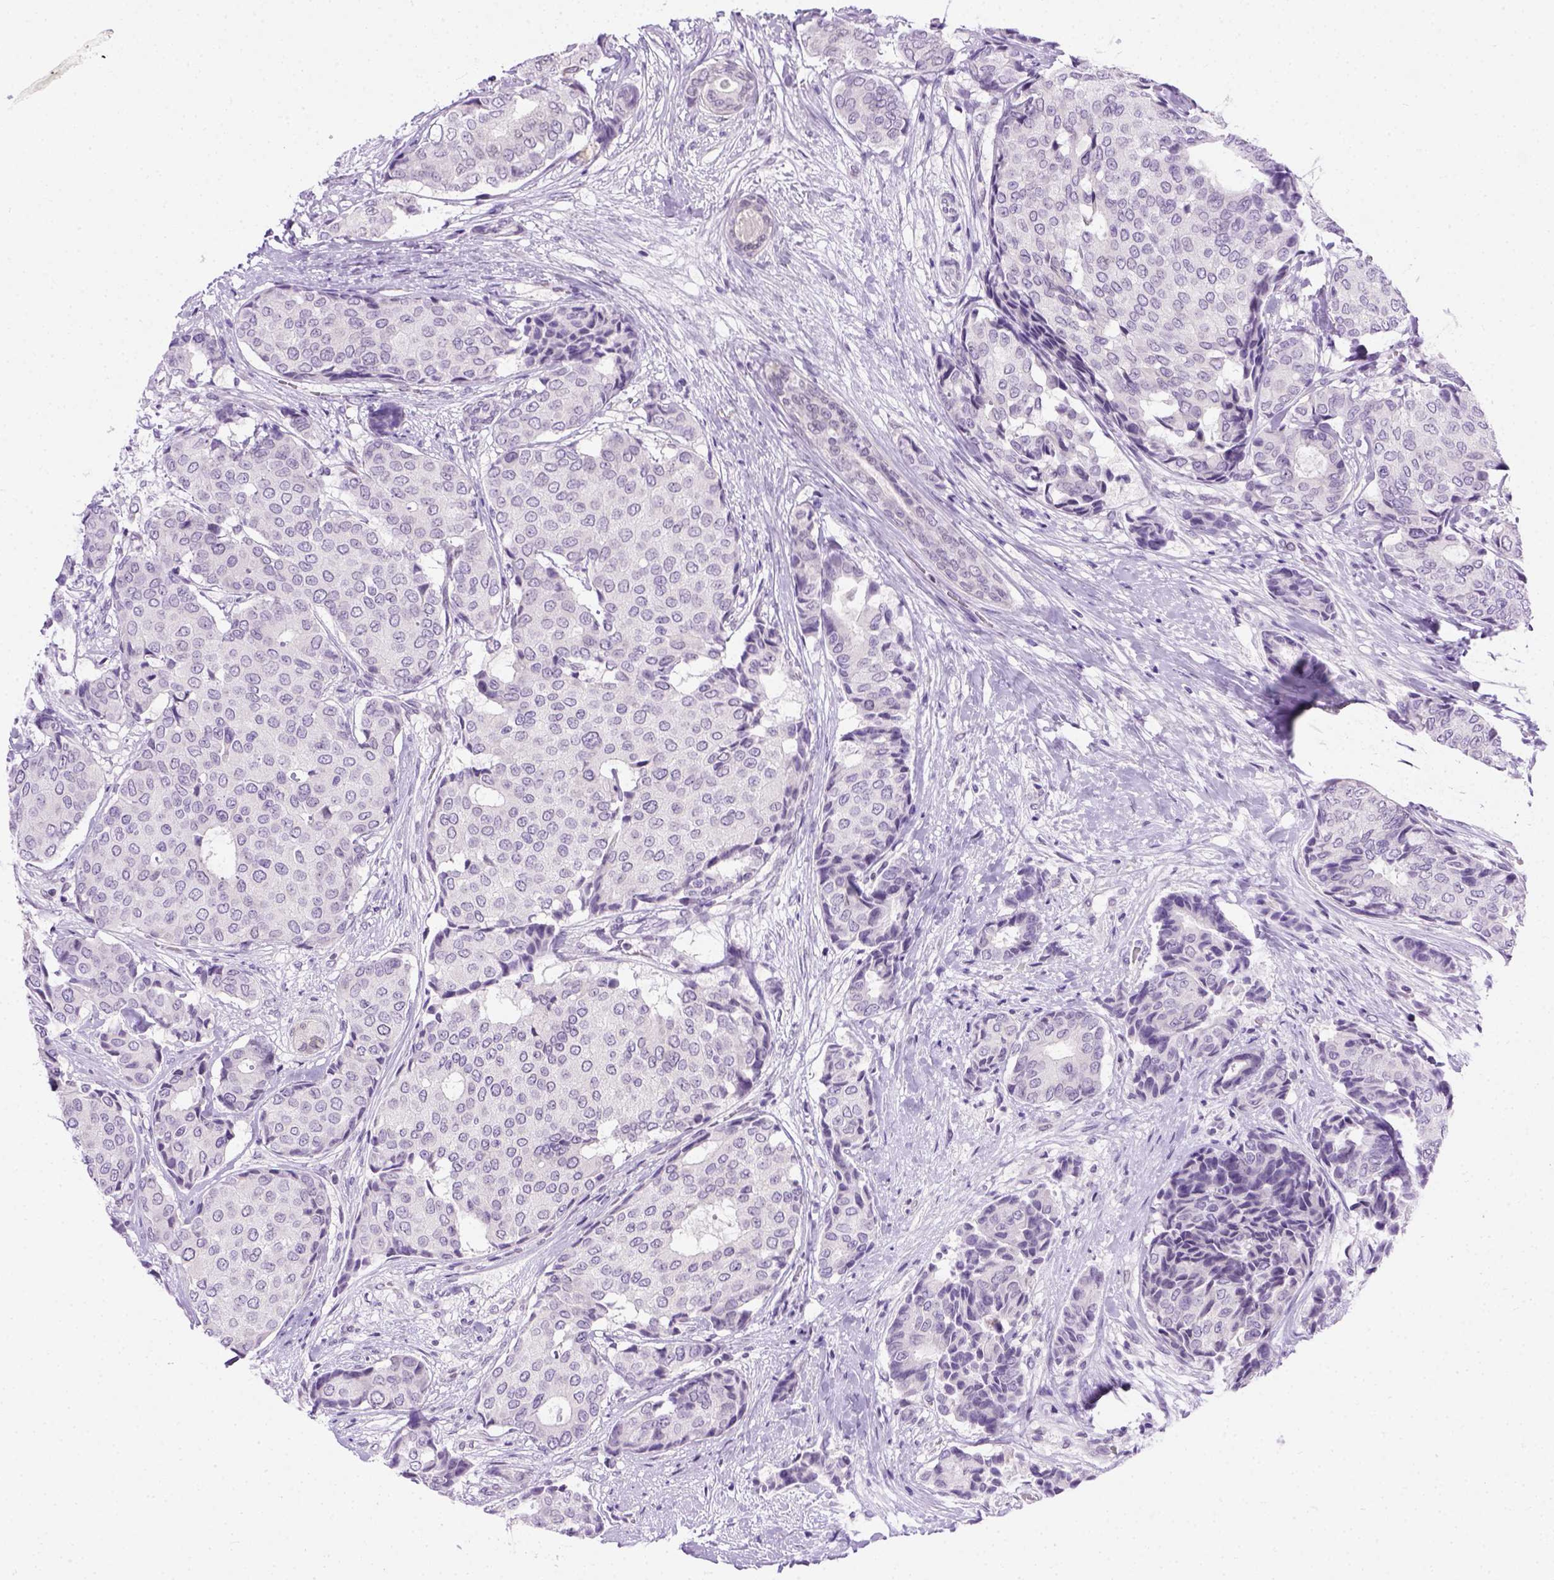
{"staining": {"intensity": "negative", "quantity": "none", "location": "none"}, "tissue": "breast cancer", "cell_type": "Tumor cells", "image_type": "cancer", "snomed": [{"axis": "morphology", "description": "Duct carcinoma"}, {"axis": "topography", "description": "Breast"}], "caption": "An image of human breast invasive ductal carcinoma is negative for staining in tumor cells.", "gene": "FAM184B", "patient": {"sex": "female", "age": 75}}